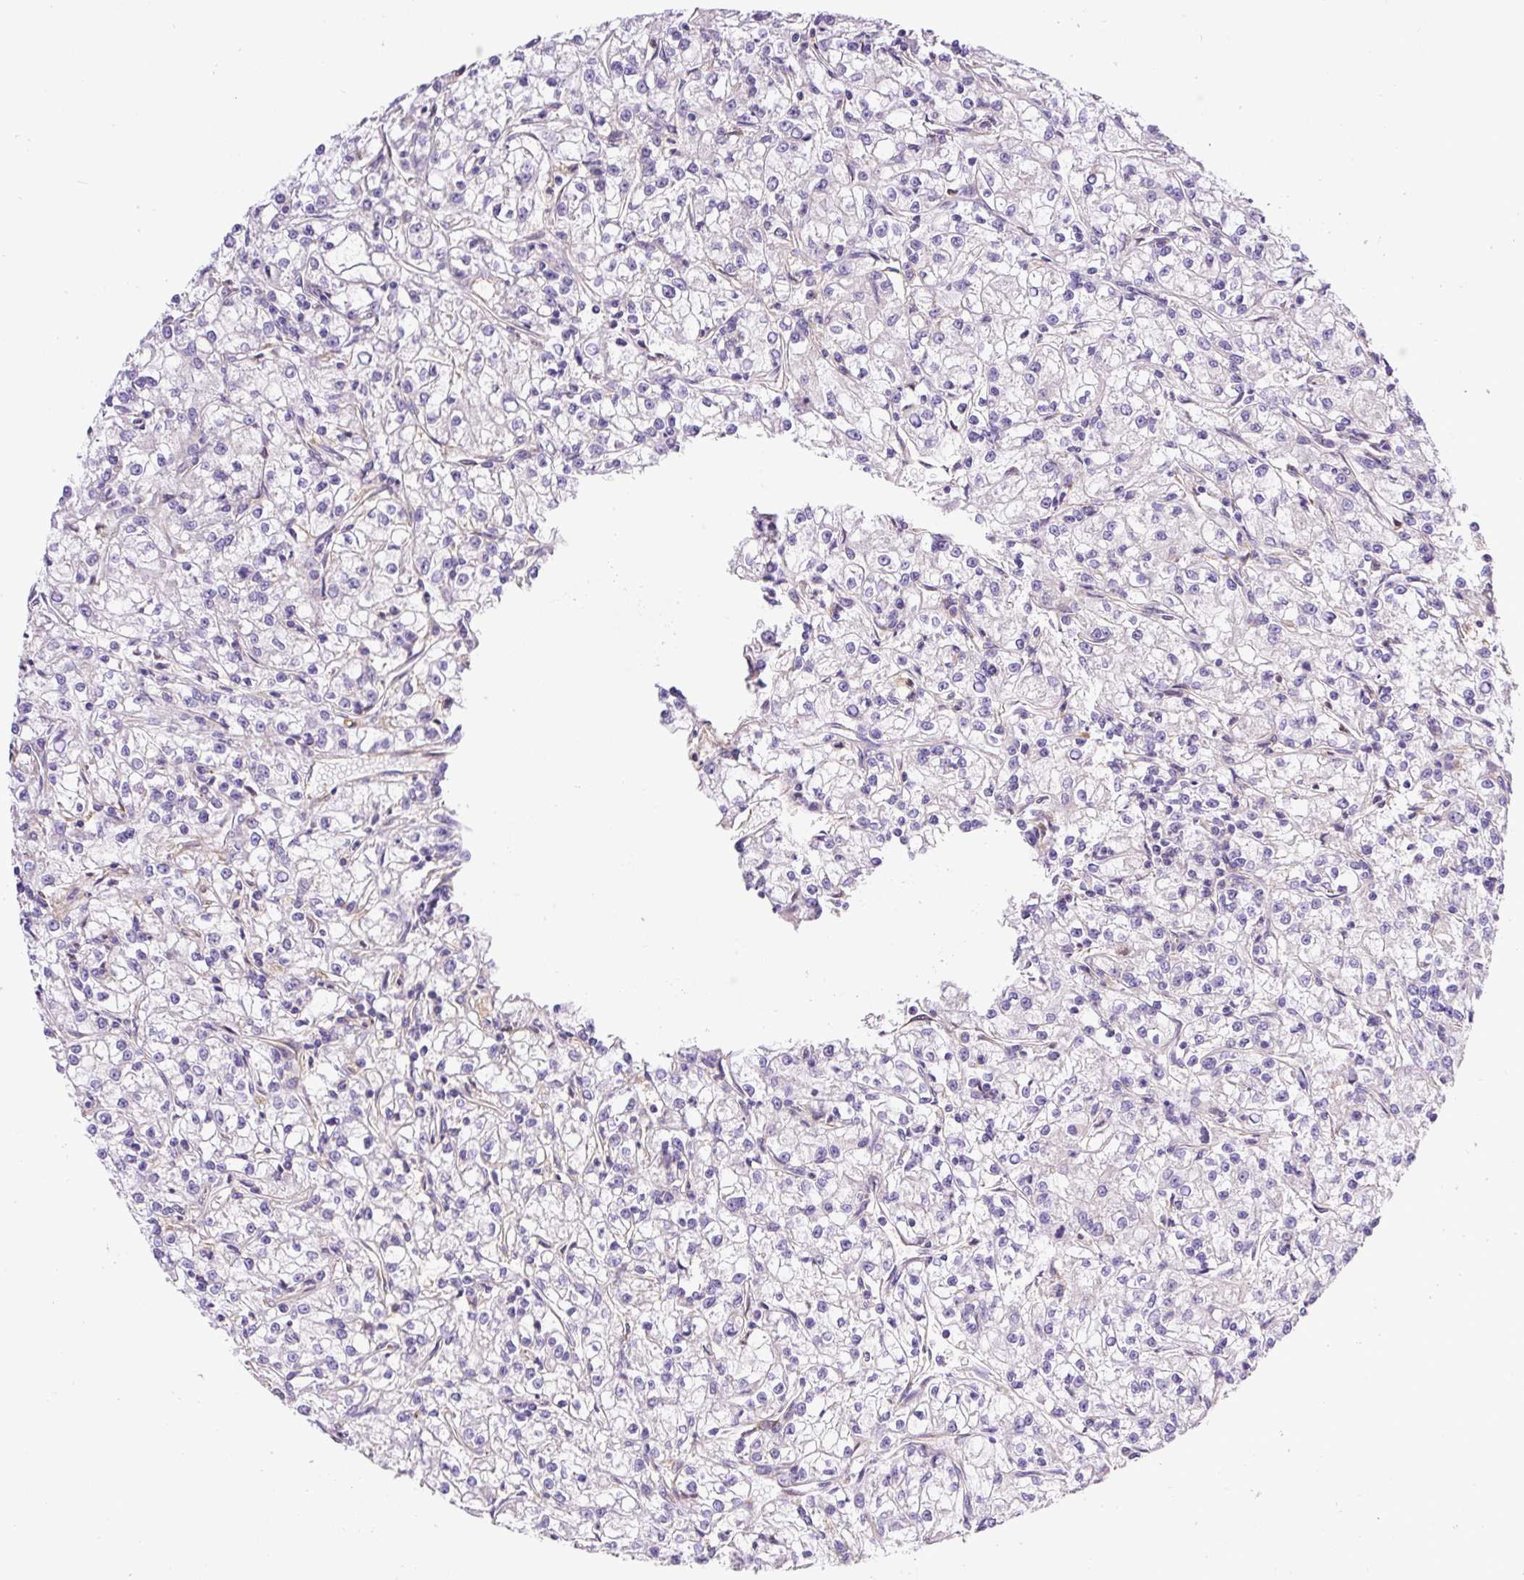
{"staining": {"intensity": "negative", "quantity": "none", "location": "none"}, "tissue": "renal cancer", "cell_type": "Tumor cells", "image_type": "cancer", "snomed": [{"axis": "morphology", "description": "Adenocarcinoma, NOS"}, {"axis": "topography", "description": "Kidney"}], "caption": "Immunohistochemistry of renal cancer displays no staining in tumor cells.", "gene": "DCTN1", "patient": {"sex": "female", "age": 59}}